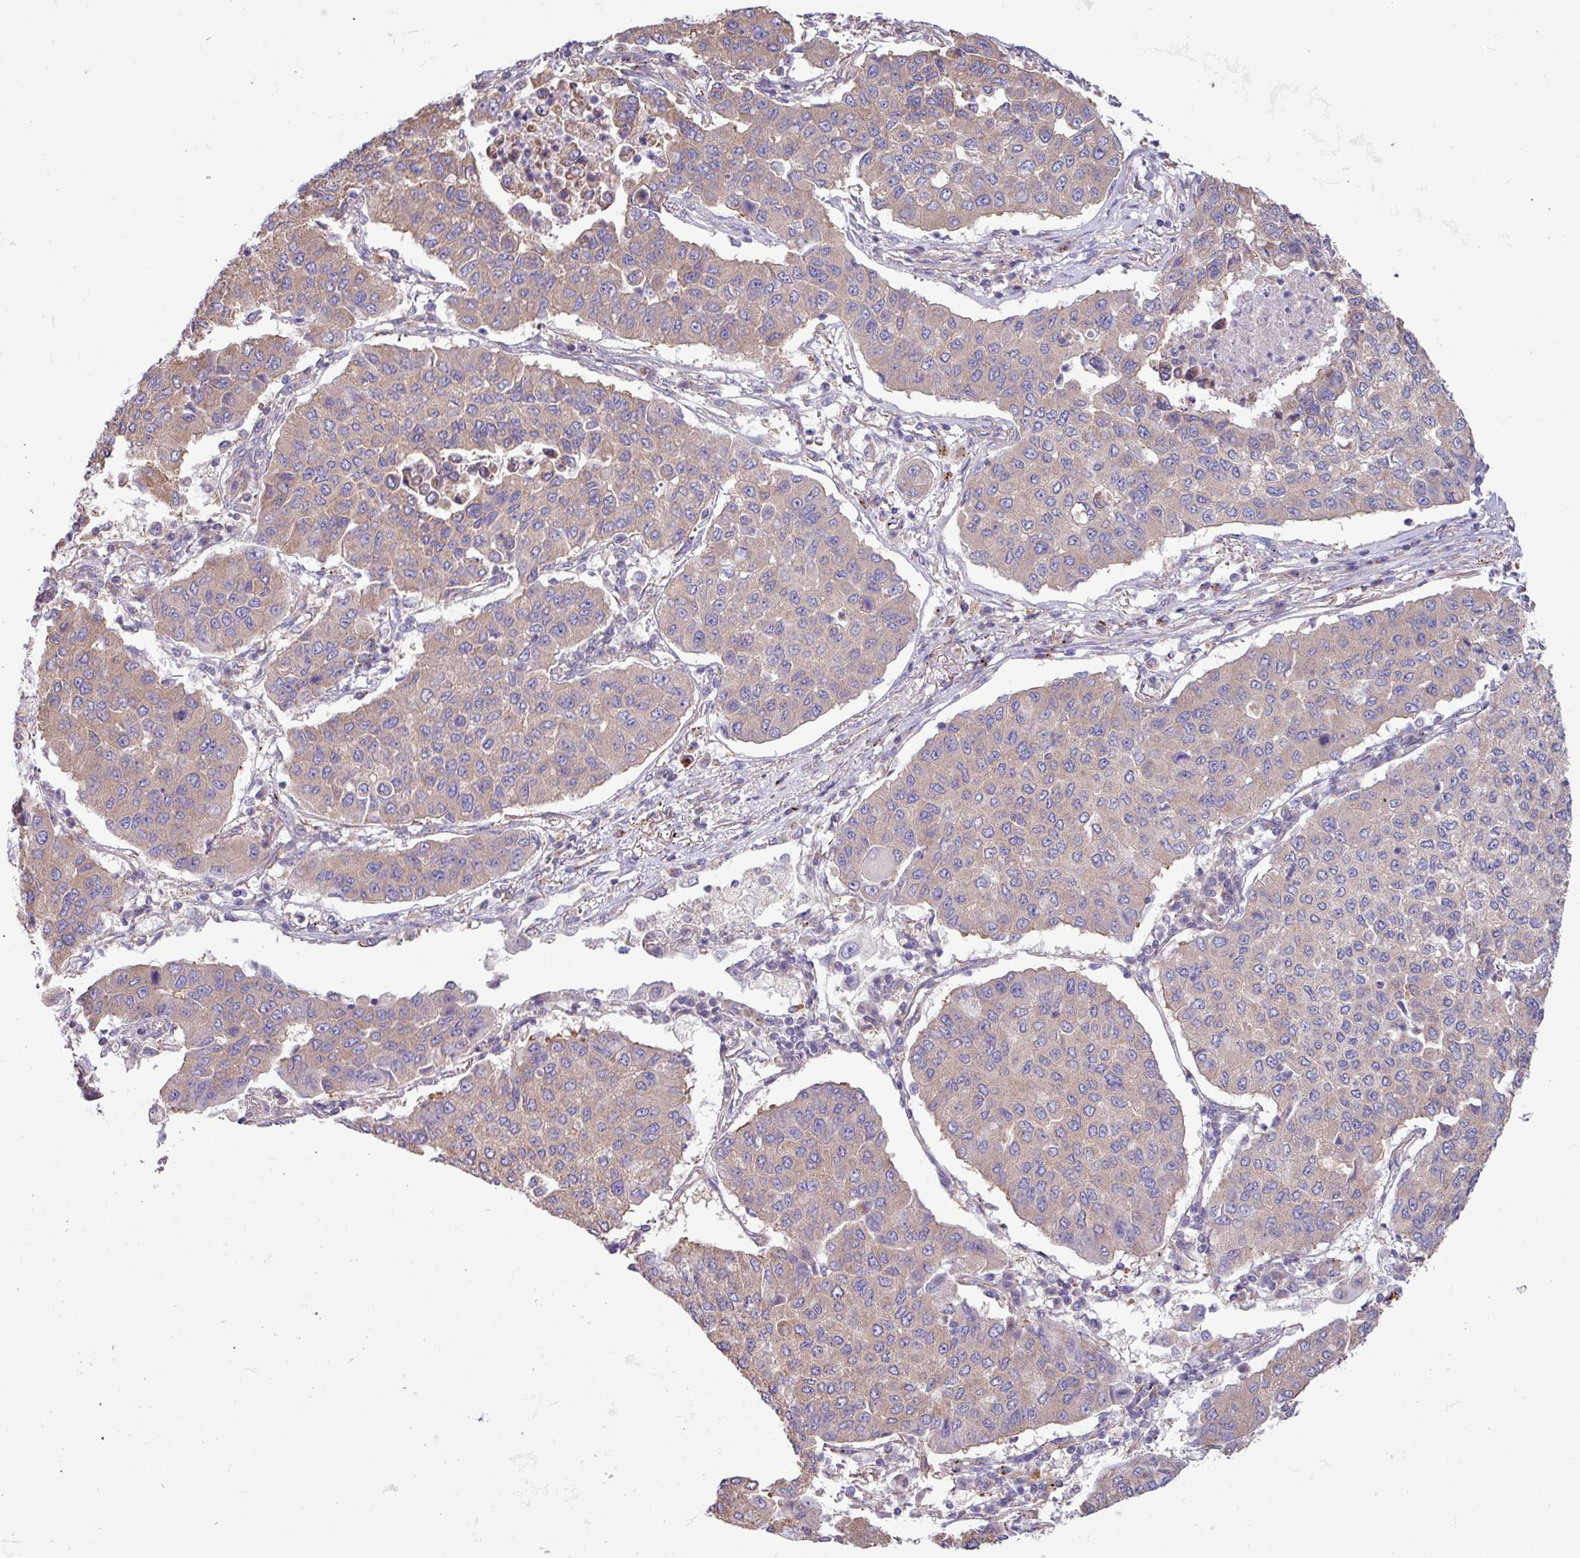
{"staining": {"intensity": "weak", "quantity": ">75%", "location": "cytoplasmic/membranous"}, "tissue": "lung cancer", "cell_type": "Tumor cells", "image_type": "cancer", "snomed": [{"axis": "morphology", "description": "Squamous cell carcinoma, NOS"}, {"axis": "topography", "description": "Lung"}], "caption": "Tumor cells exhibit weak cytoplasmic/membranous staining in about >75% of cells in lung cancer (squamous cell carcinoma). The protein of interest is stained brown, and the nuclei are stained in blue (DAB (3,3'-diaminobenzidine) IHC with brightfield microscopy, high magnification).", "gene": "PPM1J", "patient": {"sex": "male", "age": 74}}